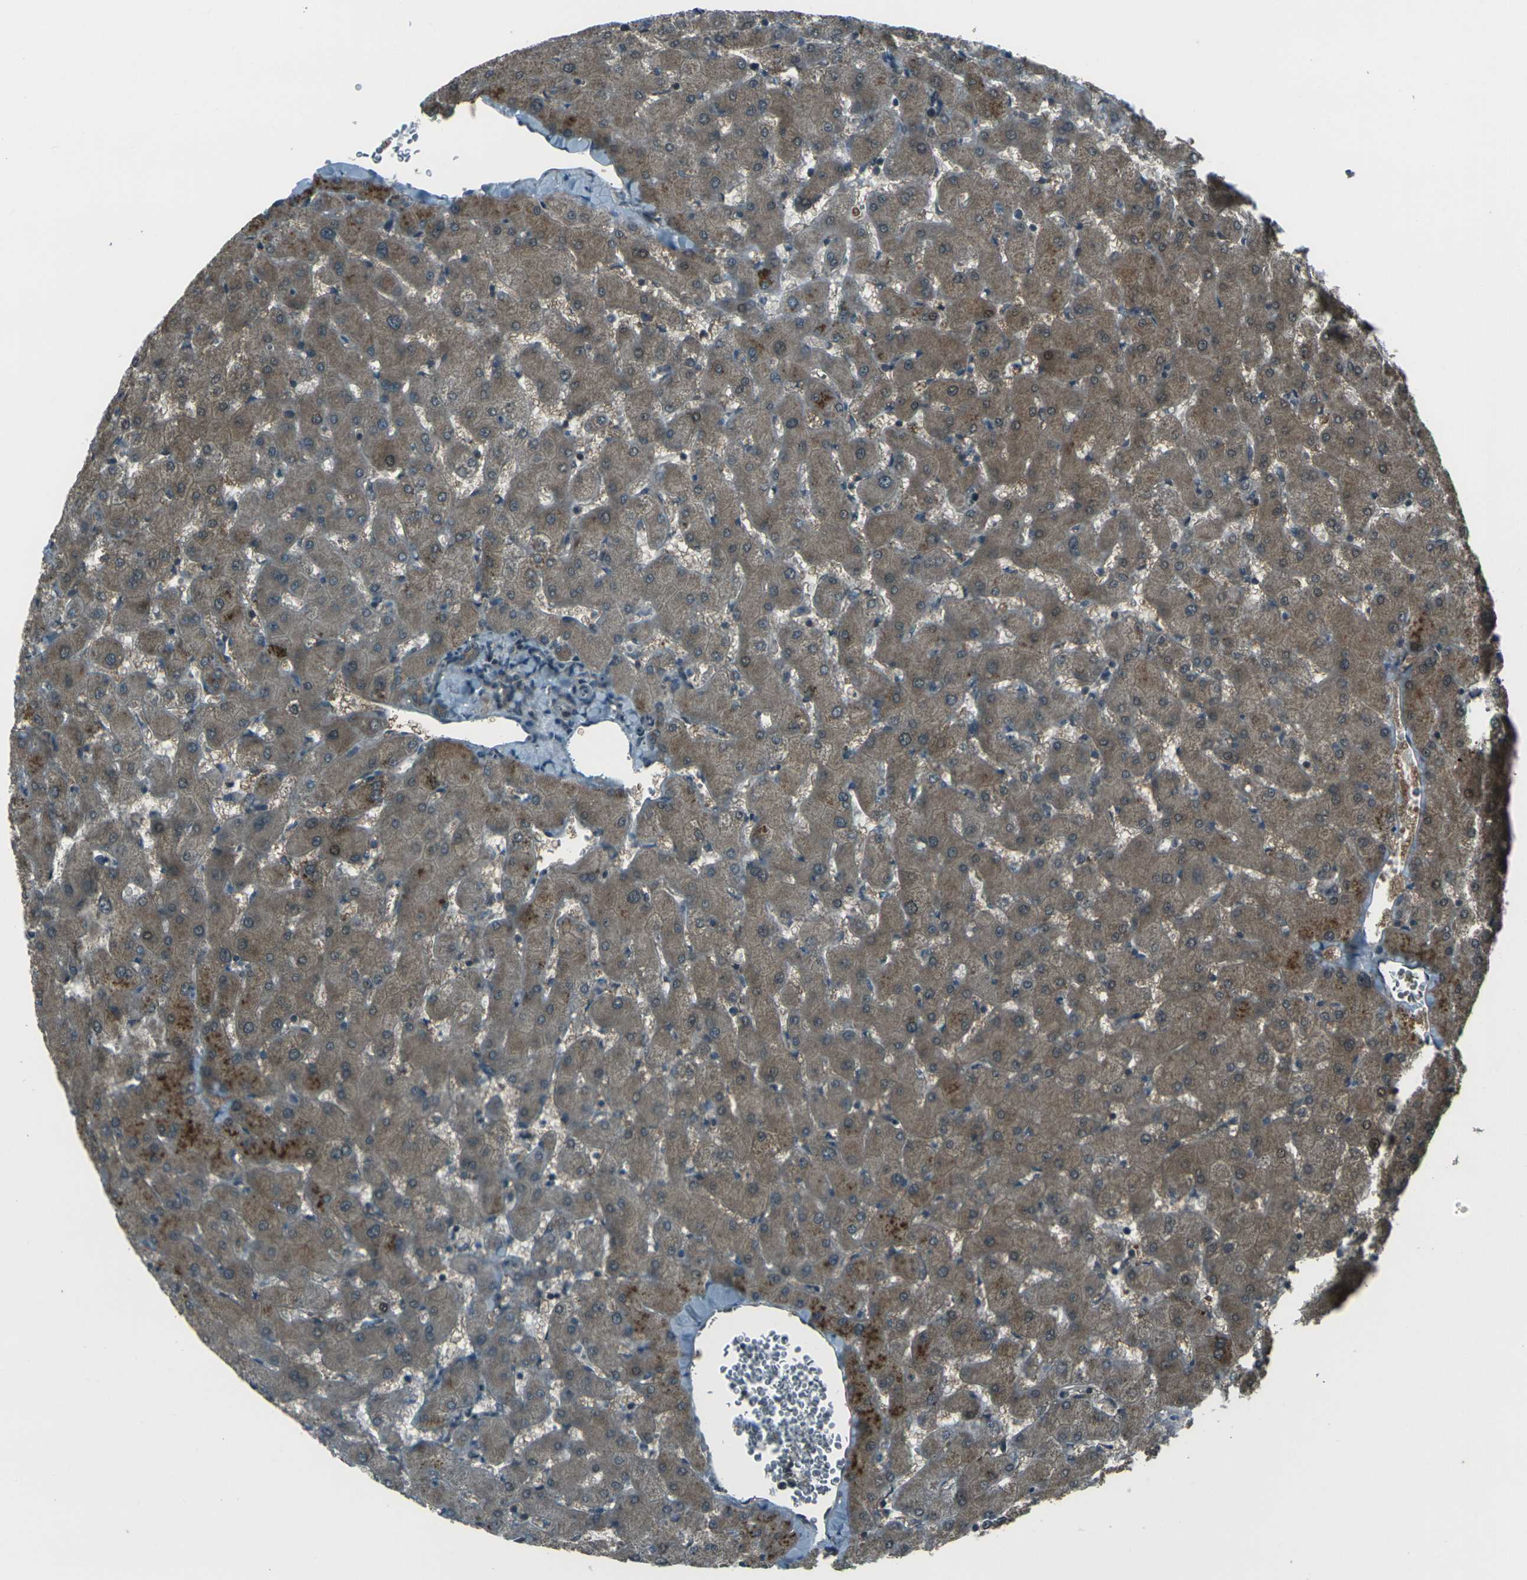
{"staining": {"intensity": "moderate", "quantity": ">75%", "location": "cytoplasmic/membranous"}, "tissue": "liver", "cell_type": "Cholangiocytes", "image_type": "normal", "snomed": [{"axis": "morphology", "description": "Normal tissue, NOS"}, {"axis": "topography", "description": "Liver"}], "caption": "IHC of unremarkable liver reveals medium levels of moderate cytoplasmic/membranous staining in approximately >75% of cholangiocytes.", "gene": "LSMEM1", "patient": {"sex": "female", "age": 63}}